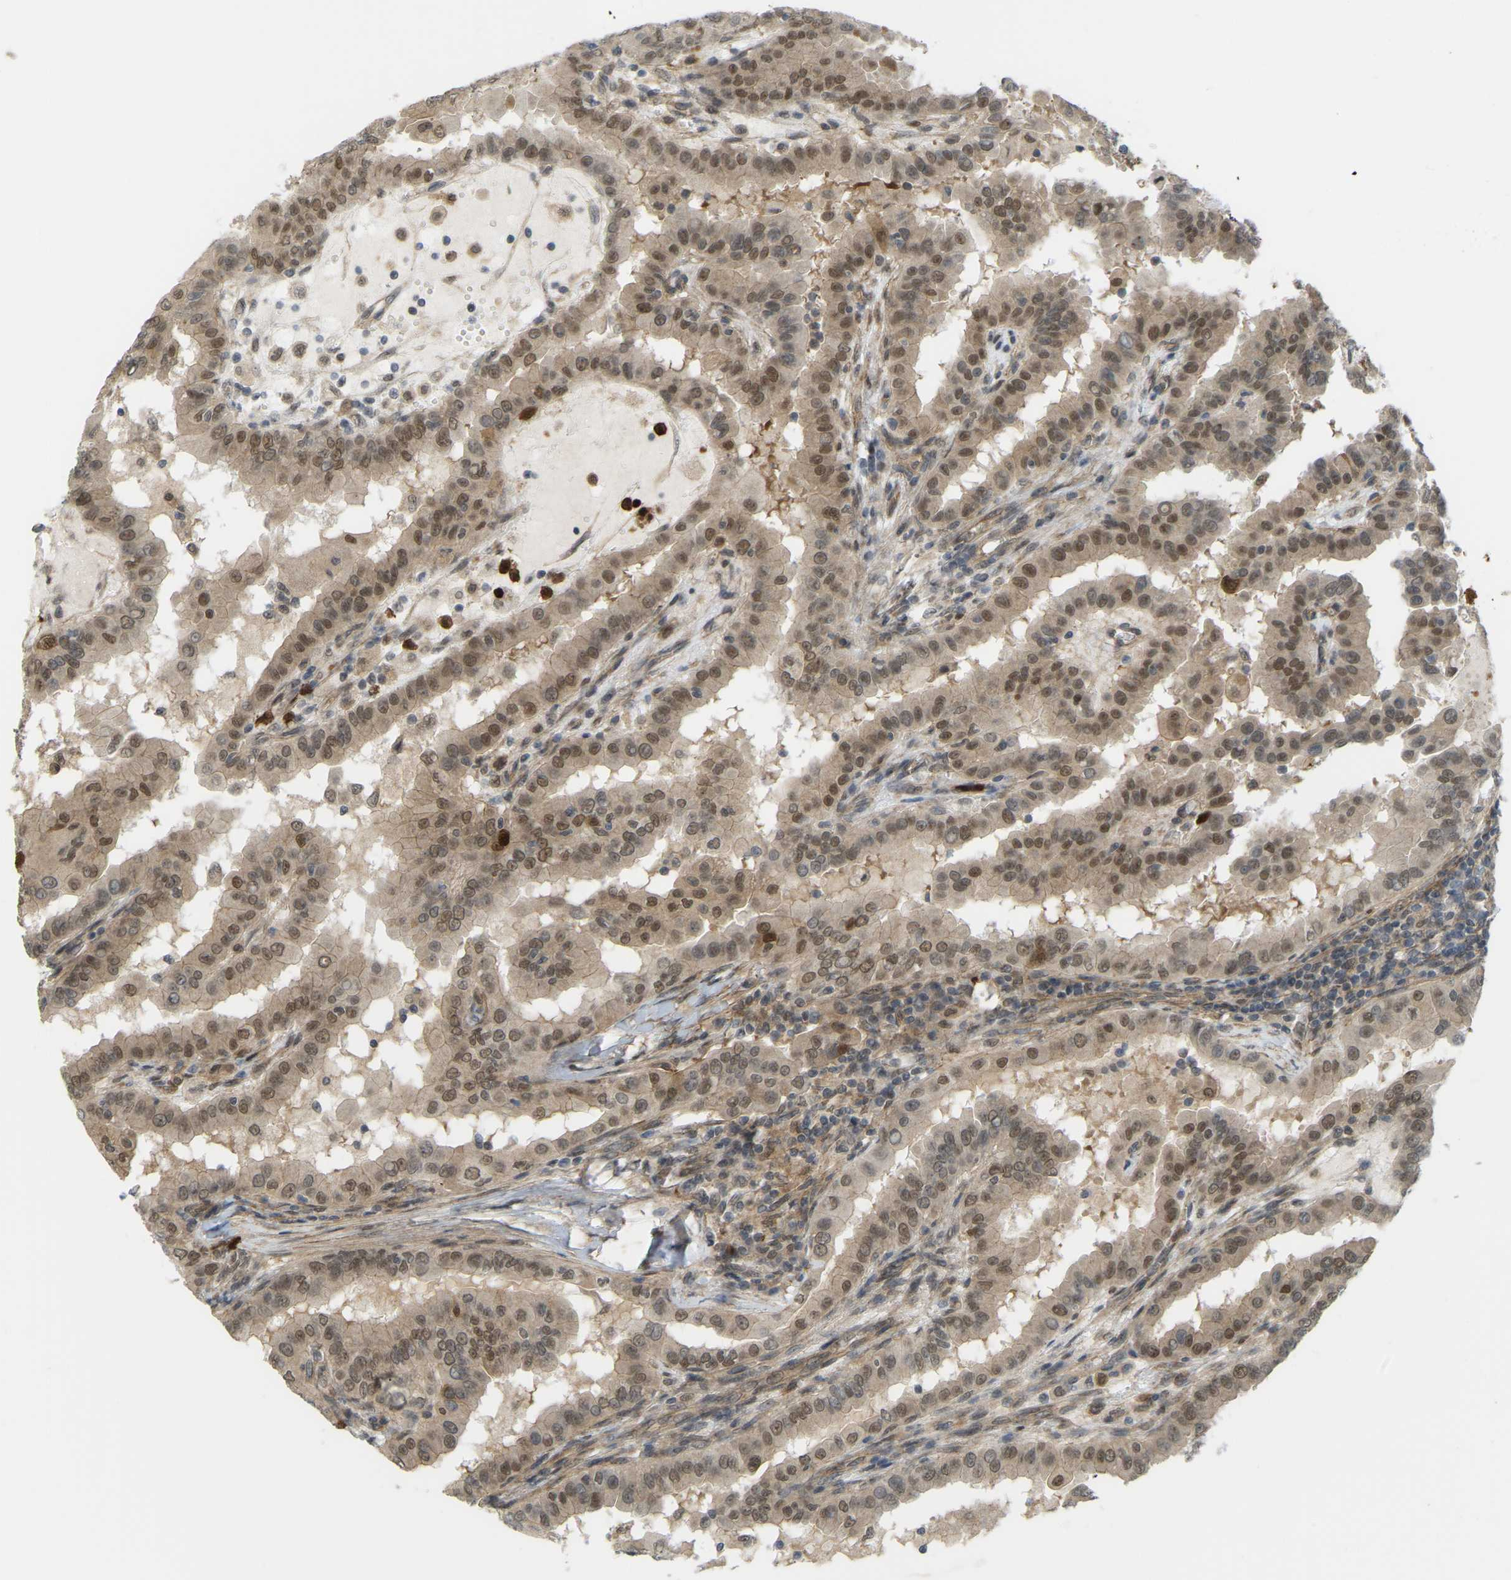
{"staining": {"intensity": "moderate", "quantity": ">75%", "location": "cytoplasmic/membranous,nuclear"}, "tissue": "thyroid cancer", "cell_type": "Tumor cells", "image_type": "cancer", "snomed": [{"axis": "morphology", "description": "Papillary adenocarcinoma, NOS"}, {"axis": "topography", "description": "Thyroid gland"}], "caption": "Thyroid cancer (papillary adenocarcinoma) stained for a protein (brown) demonstrates moderate cytoplasmic/membranous and nuclear positive expression in approximately >75% of tumor cells.", "gene": "SERPINB5", "patient": {"sex": "male", "age": 33}}